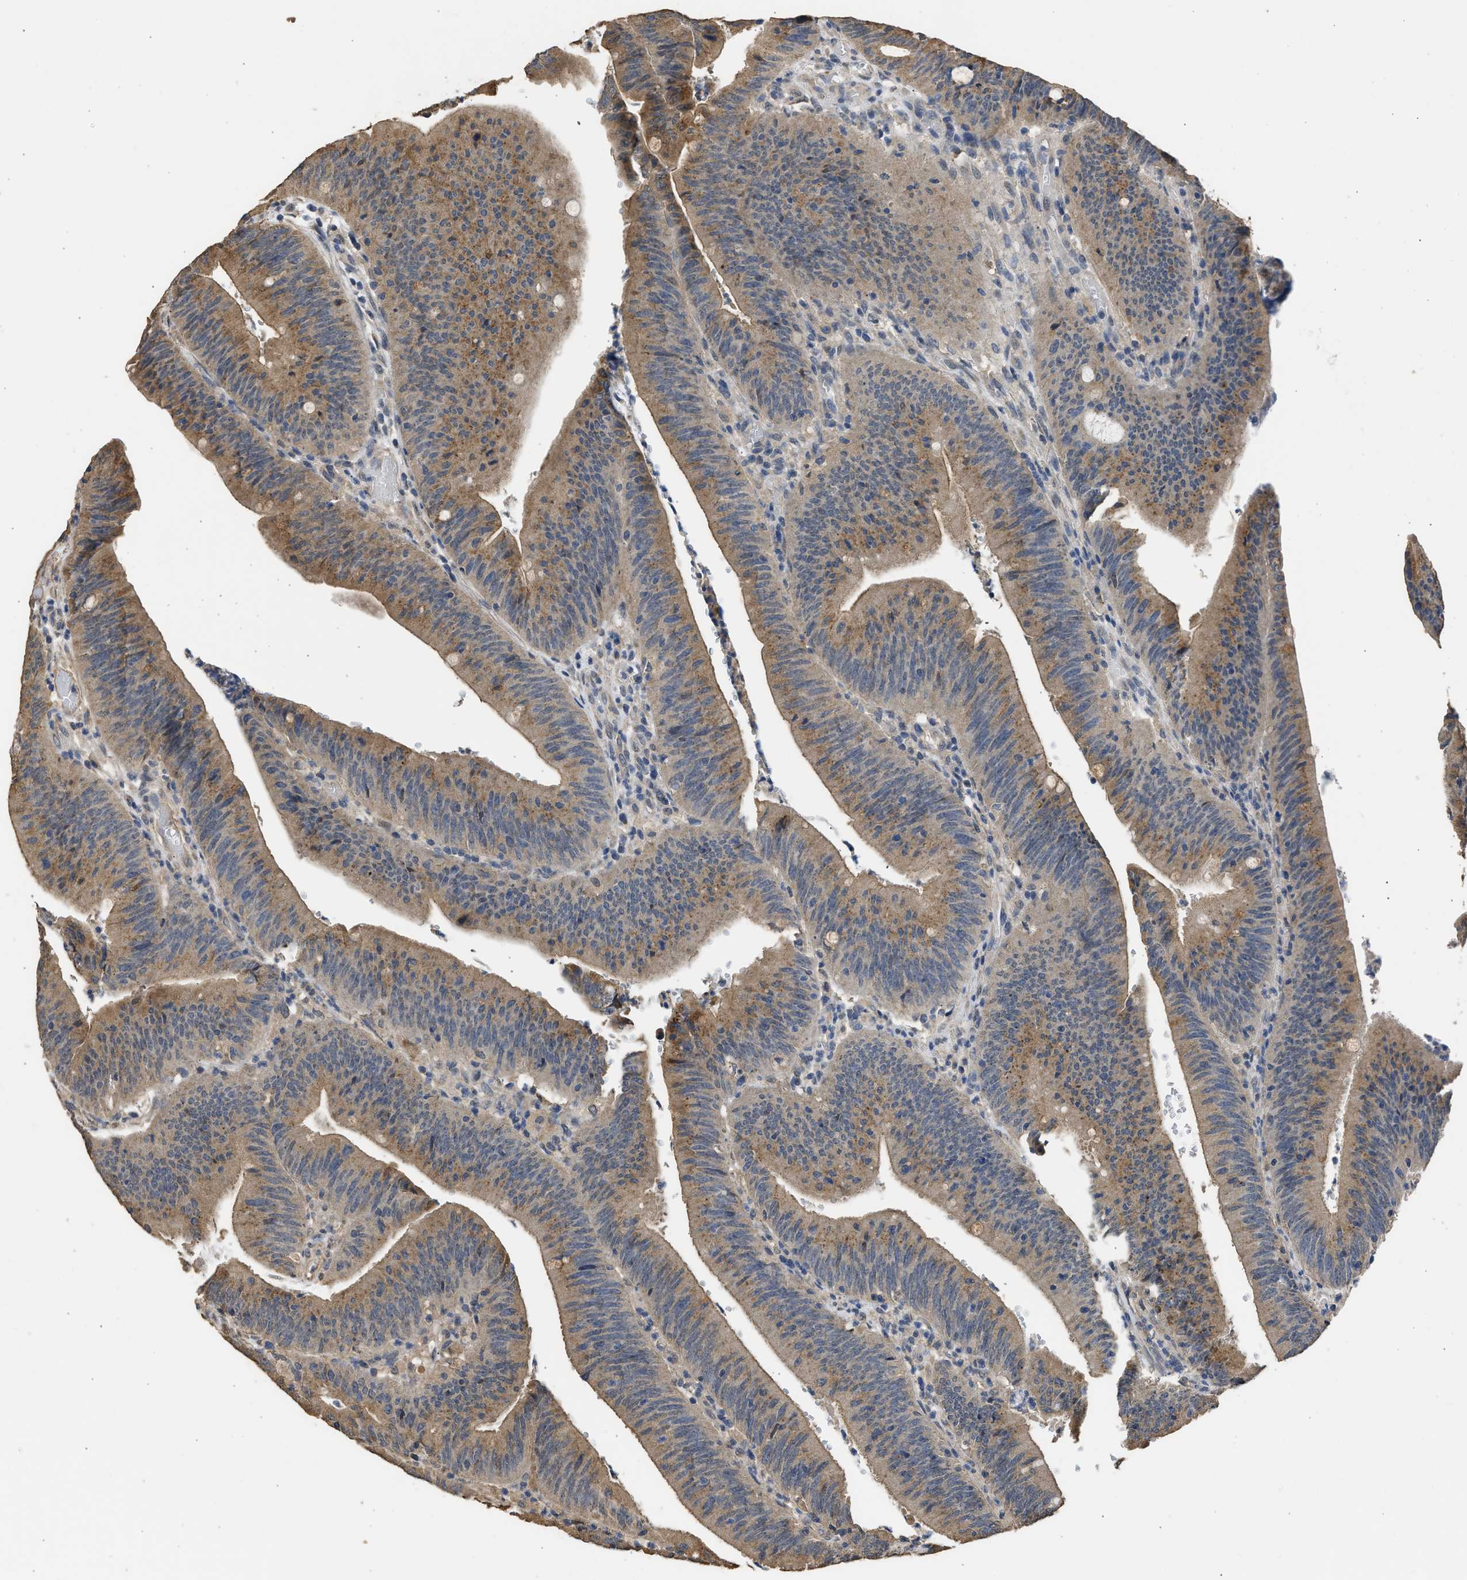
{"staining": {"intensity": "moderate", "quantity": ">75%", "location": "cytoplasmic/membranous"}, "tissue": "colorectal cancer", "cell_type": "Tumor cells", "image_type": "cancer", "snomed": [{"axis": "morphology", "description": "Normal tissue, NOS"}, {"axis": "morphology", "description": "Adenocarcinoma, NOS"}, {"axis": "topography", "description": "Rectum"}], "caption": "Colorectal adenocarcinoma stained with a protein marker exhibits moderate staining in tumor cells.", "gene": "SPINT2", "patient": {"sex": "female", "age": 66}}